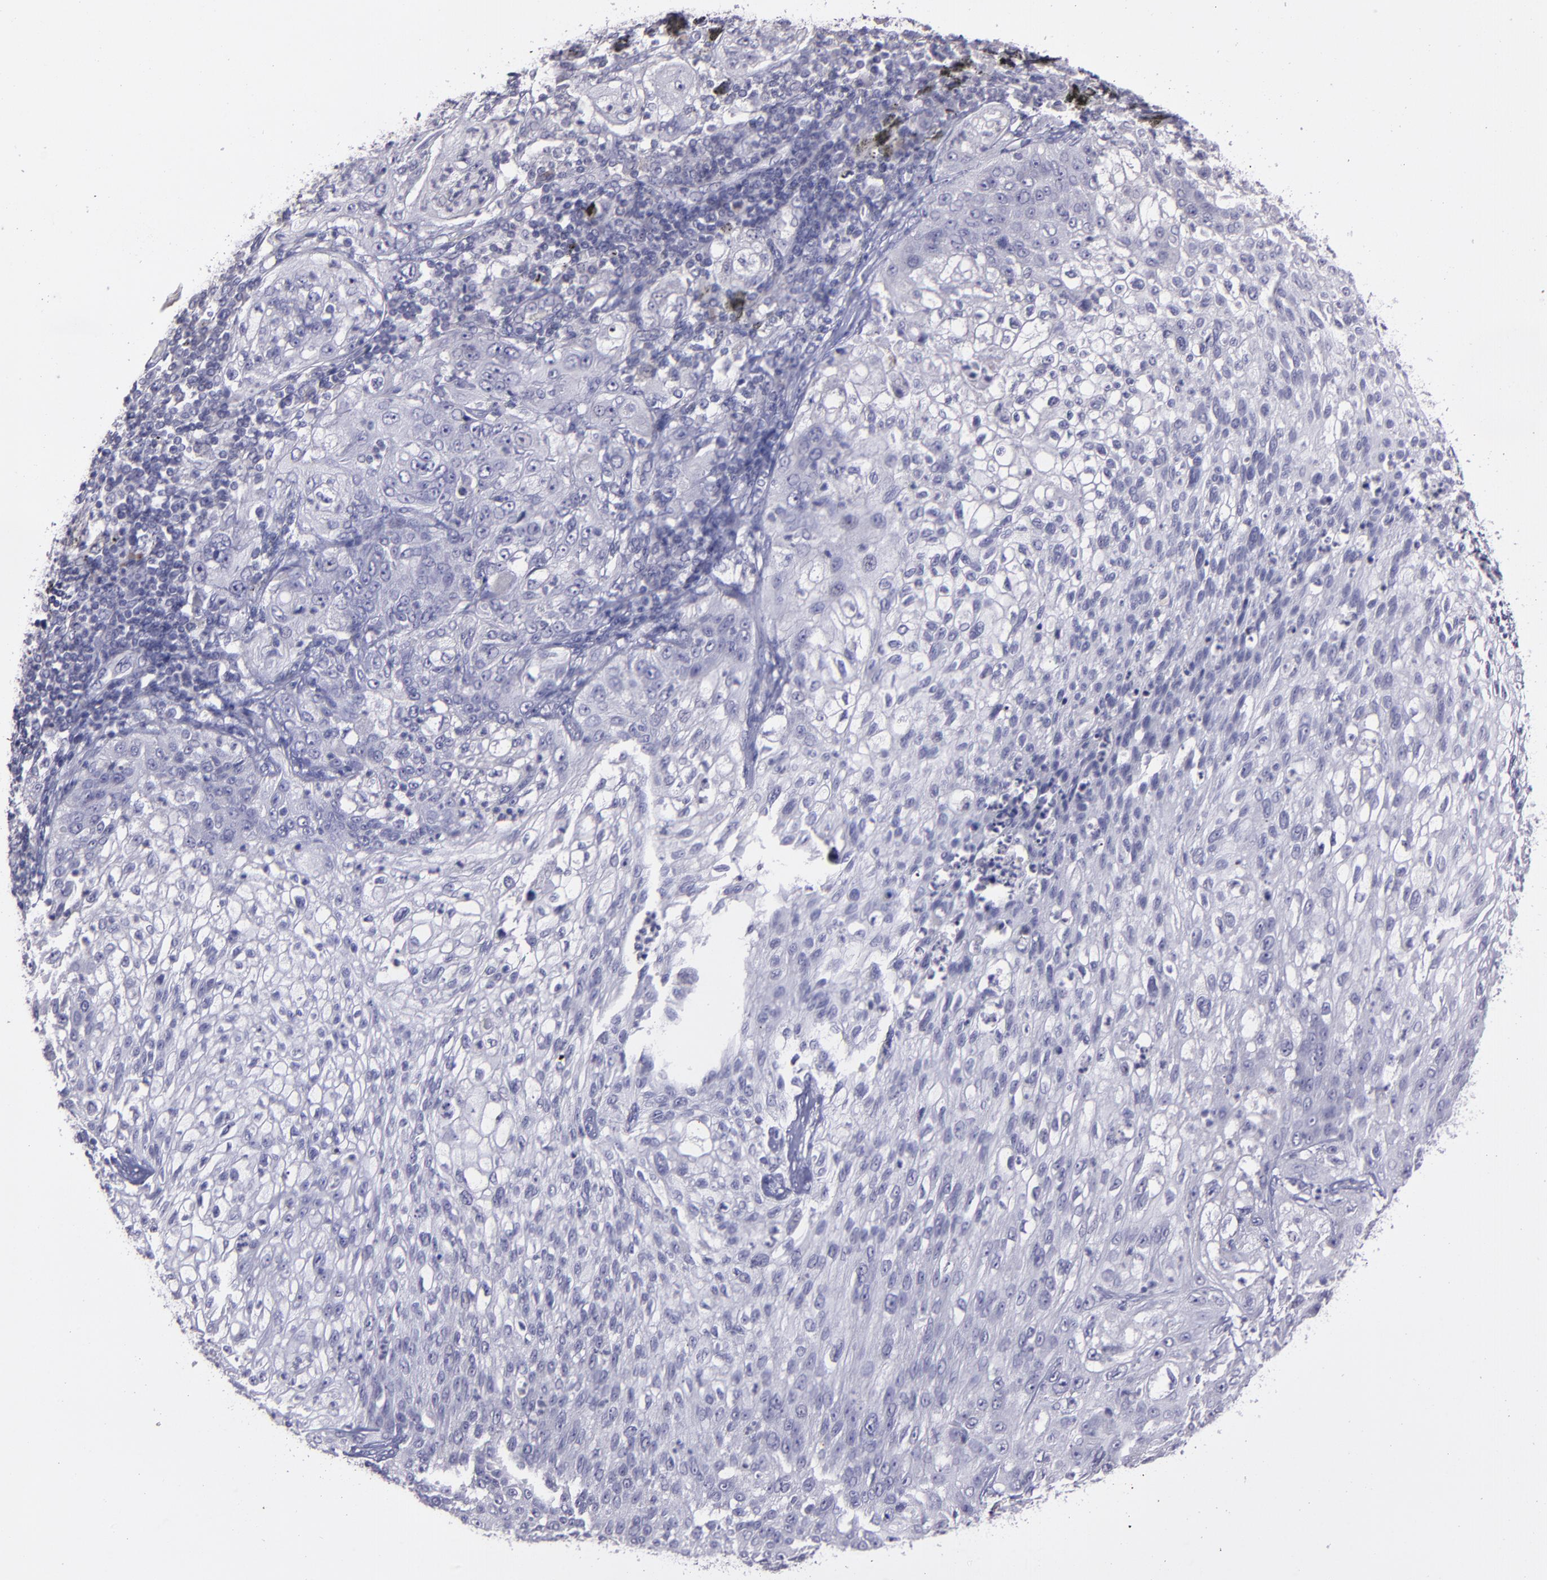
{"staining": {"intensity": "negative", "quantity": "none", "location": "none"}, "tissue": "lung cancer", "cell_type": "Tumor cells", "image_type": "cancer", "snomed": [{"axis": "morphology", "description": "Inflammation, NOS"}, {"axis": "morphology", "description": "Squamous cell carcinoma, NOS"}, {"axis": "topography", "description": "Lymph node"}, {"axis": "topography", "description": "Soft tissue"}, {"axis": "topography", "description": "Lung"}], "caption": "Protein analysis of squamous cell carcinoma (lung) displays no significant staining in tumor cells.", "gene": "MASP1", "patient": {"sex": "male", "age": 66}}